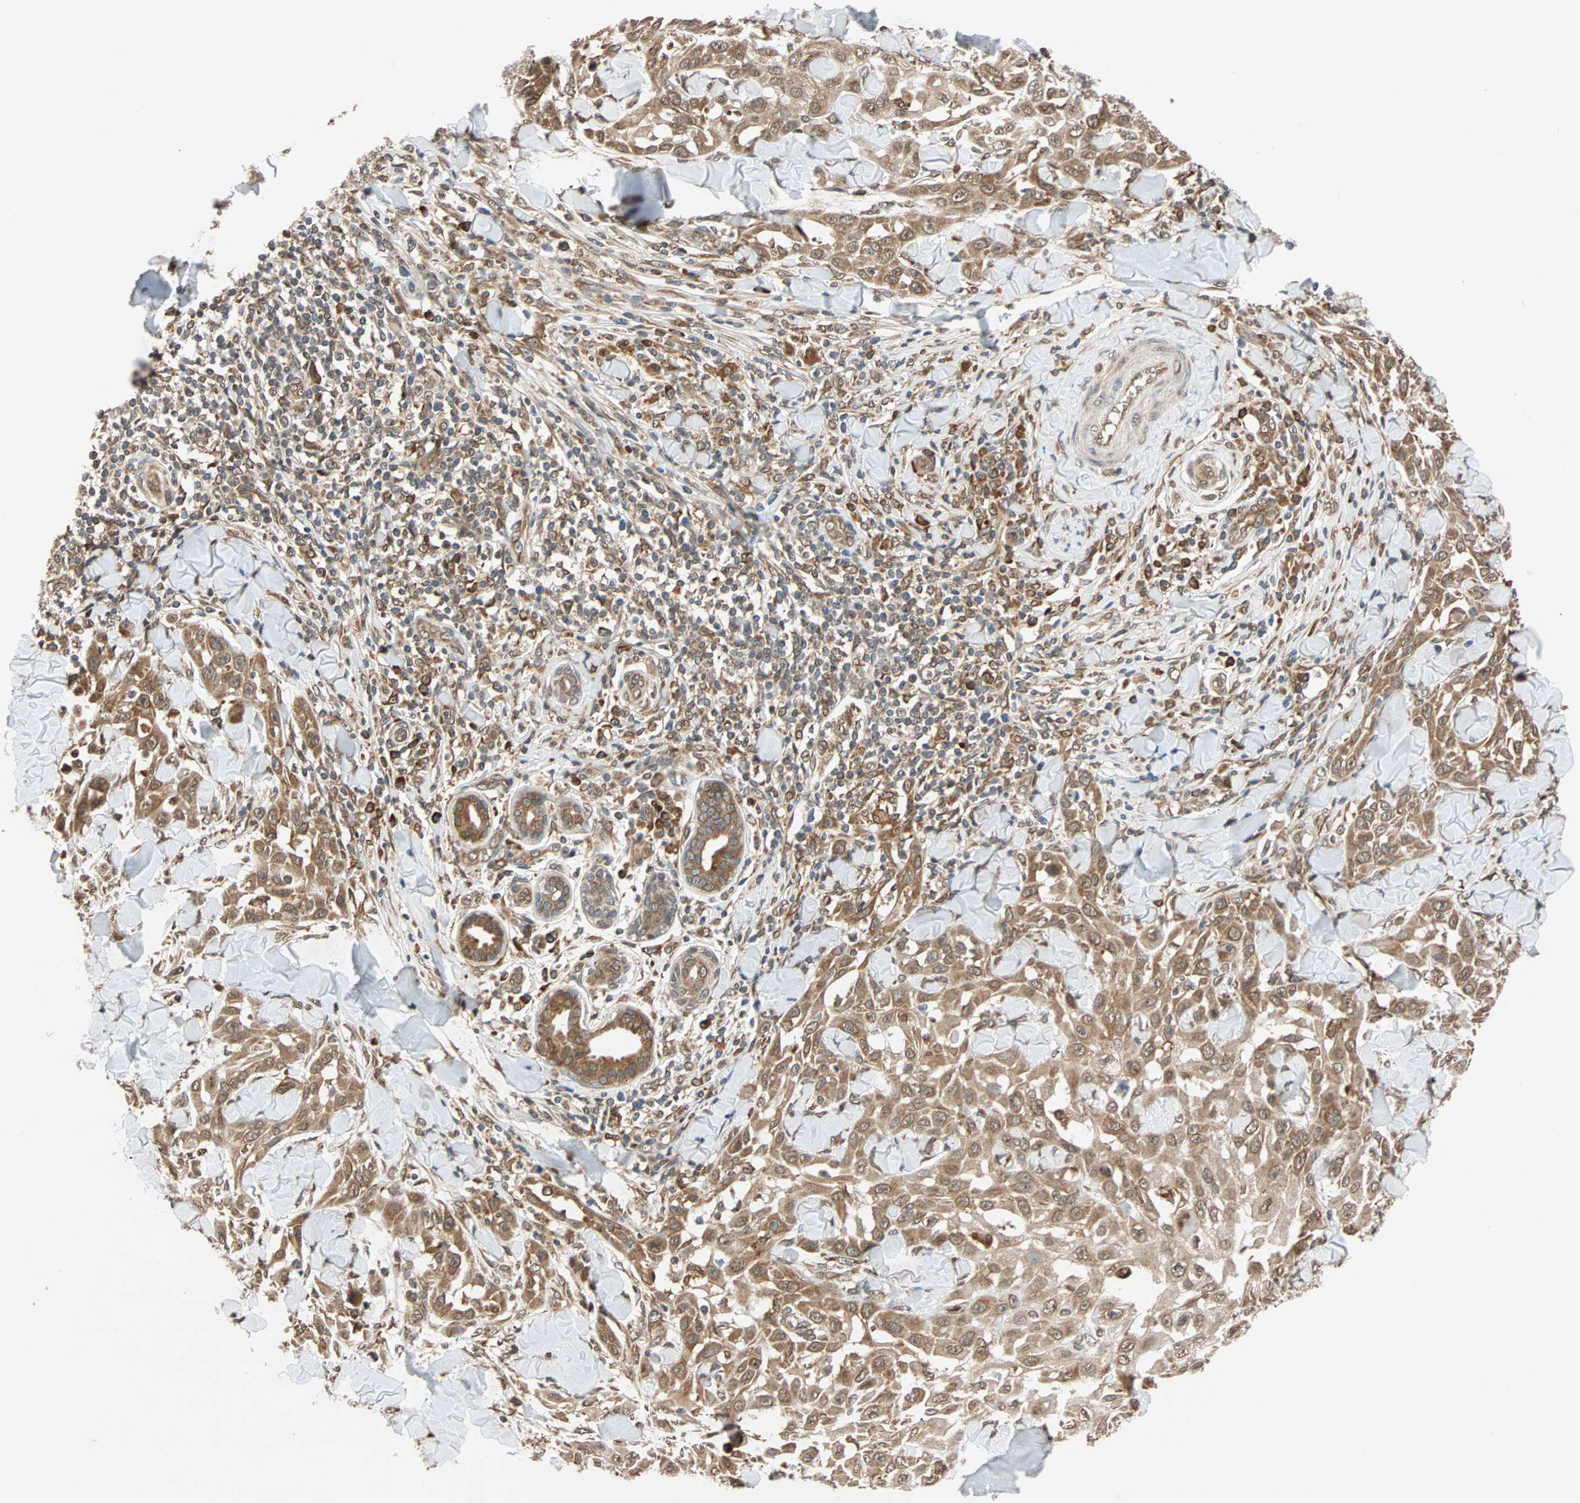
{"staining": {"intensity": "moderate", "quantity": ">75%", "location": "cytoplasmic/membranous"}, "tissue": "skin cancer", "cell_type": "Tumor cells", "image_type": "cancer", "snomed": [{"axis": "morphology", "description": "Squamous cell carcinoma, NOS"}, {"axis": "topography", "description": "Skin"}], "caption": "This histopathology image demonstrates IHC staining of human skin squamous cell carcinoma, with medium moderate cytoplasmic/membranous staining in about >75% of tumor cells.", "gene": "AUP1", "patient": {"sex": "male", "age": 24}}